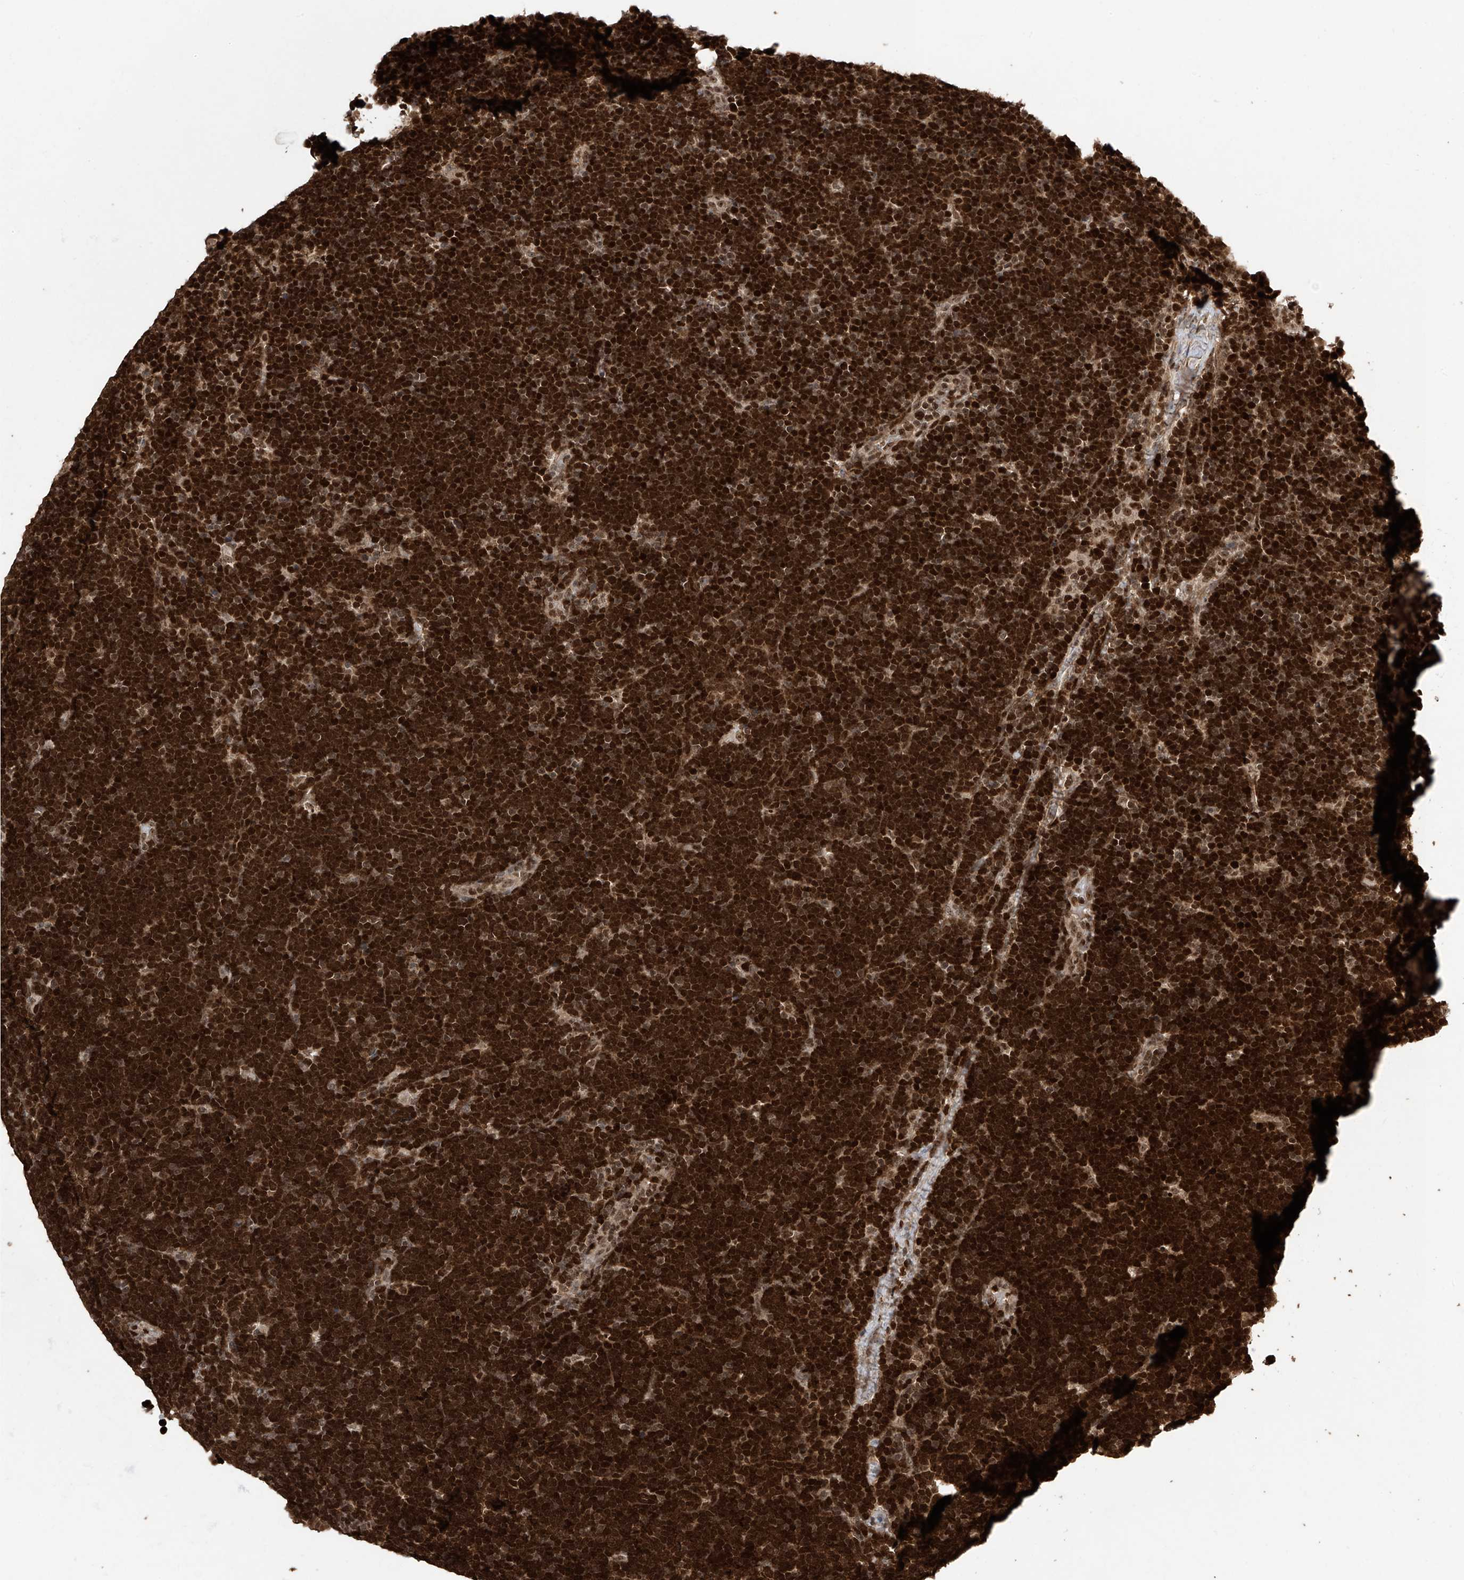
{"staining": {"intensity": "strong", "quantity": ">75%", "location": "nuclear"}, "tissue": "lymphoma", "cell_type": "Tumor cells", "image_type": "cancer", "snomed": [{"axis": "morphology", "description": "Malignant lymphoma, non-Hodgkin's type, High grade"}, {"axis": "topography", "description": "Lymph node"}], "caption": "Immunohistochemistry (IHC) of human malignant lymphoma, non-Hodgkin's type (high-grade) shows high levels of strong nuclear staining in approximately >75% of tumor cells.", "gene": "DNAJC9", "patient": {"sex": "male", "age": 13}}